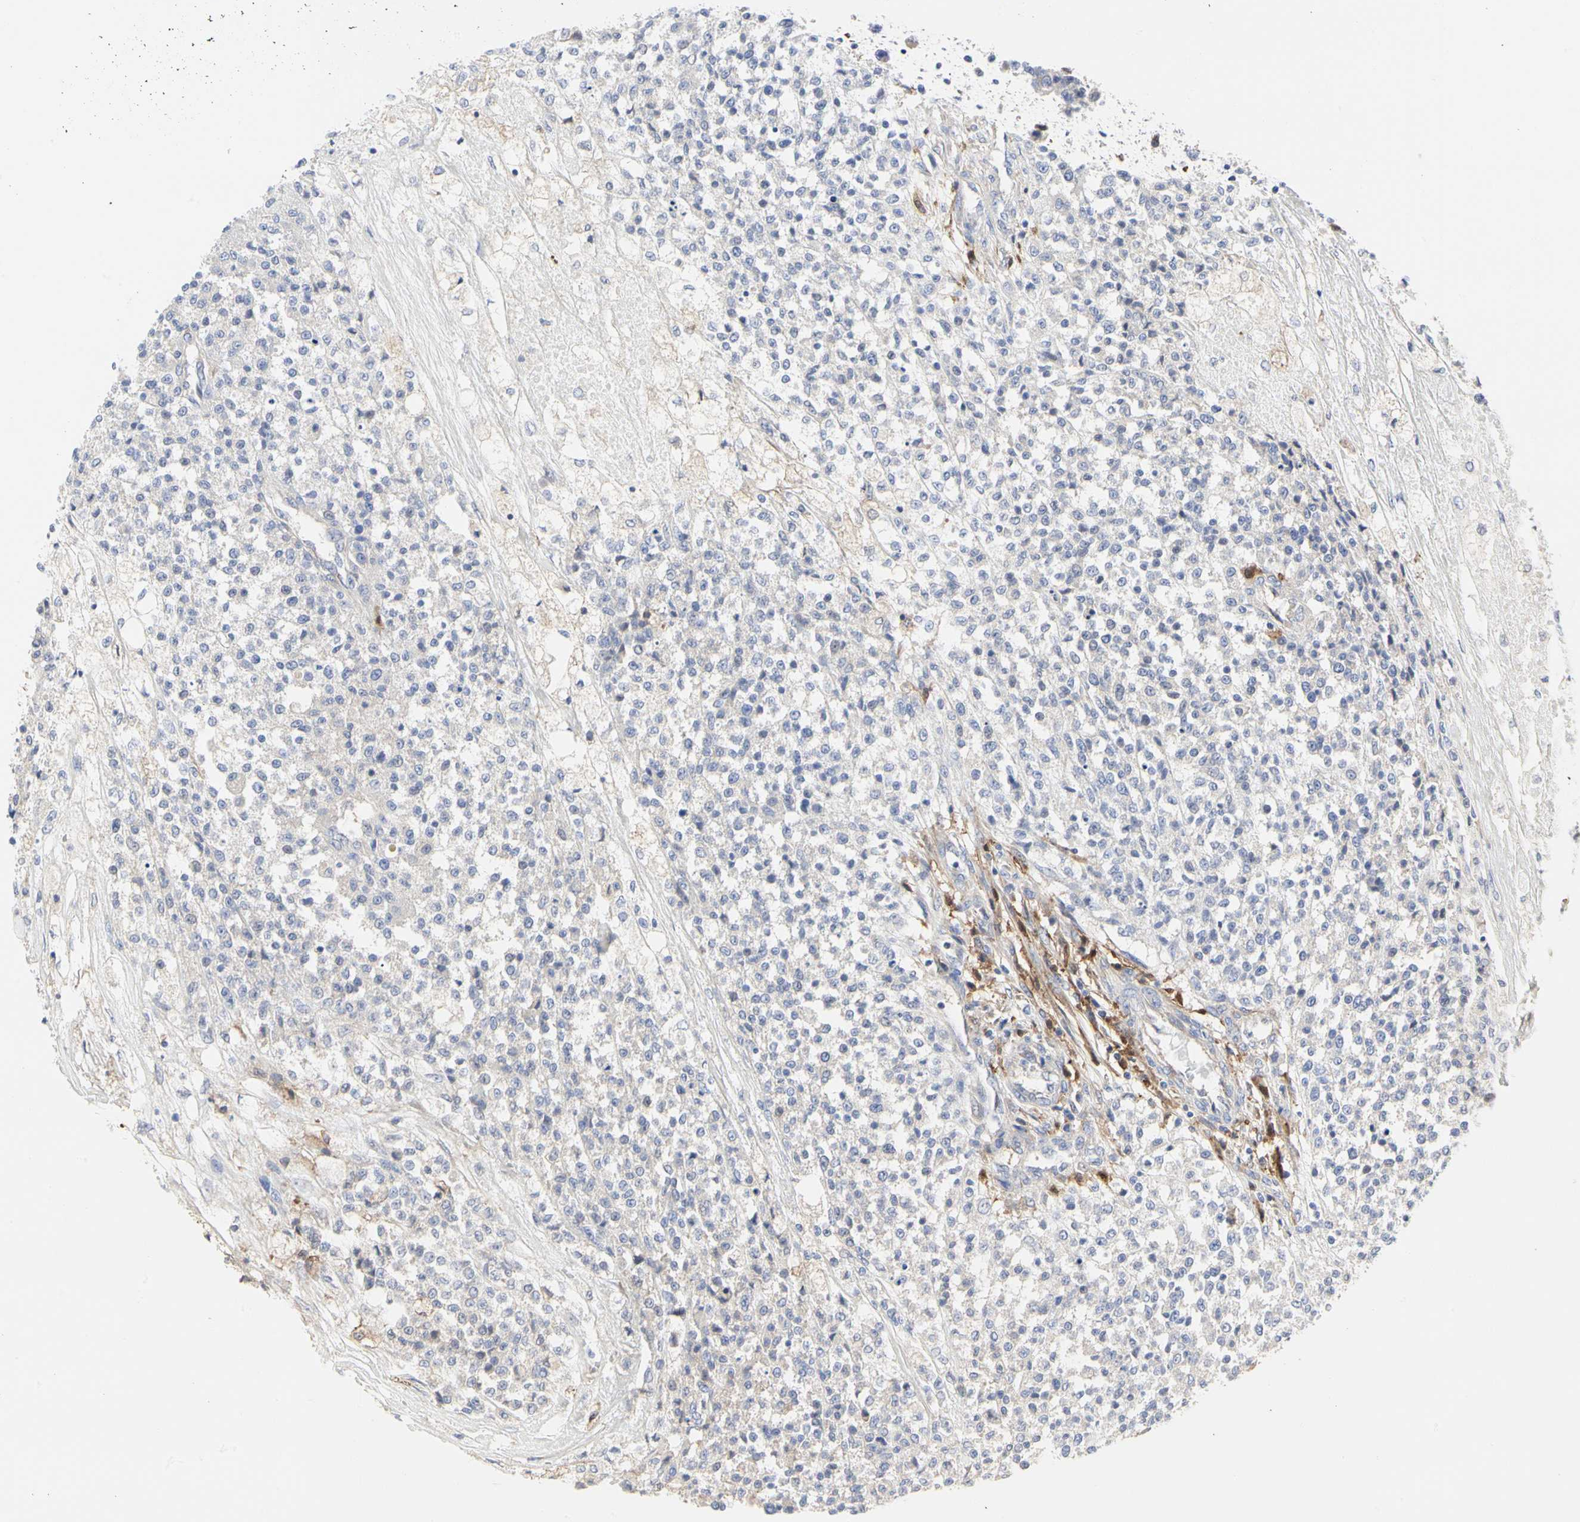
{"staining": {"intensity": "negative", "quantity": "none", "location": "none"}, "tissue": "testis cancer", "cell_type": "Tumor cells", "image_type": "cancer", "snomed": [{"axis": "morphology", "description": "Seminoma, NOS"}, {"axis": "topography", "description": "Testis"}], "caption": "Immunohistochemistry (IHC) micrograph of testis cancer stained for a protein (brown), which demonstrates no positivity in tumor cells.", "gene": "C3orf52", "patient": {"sex": "male", "age": 59}}